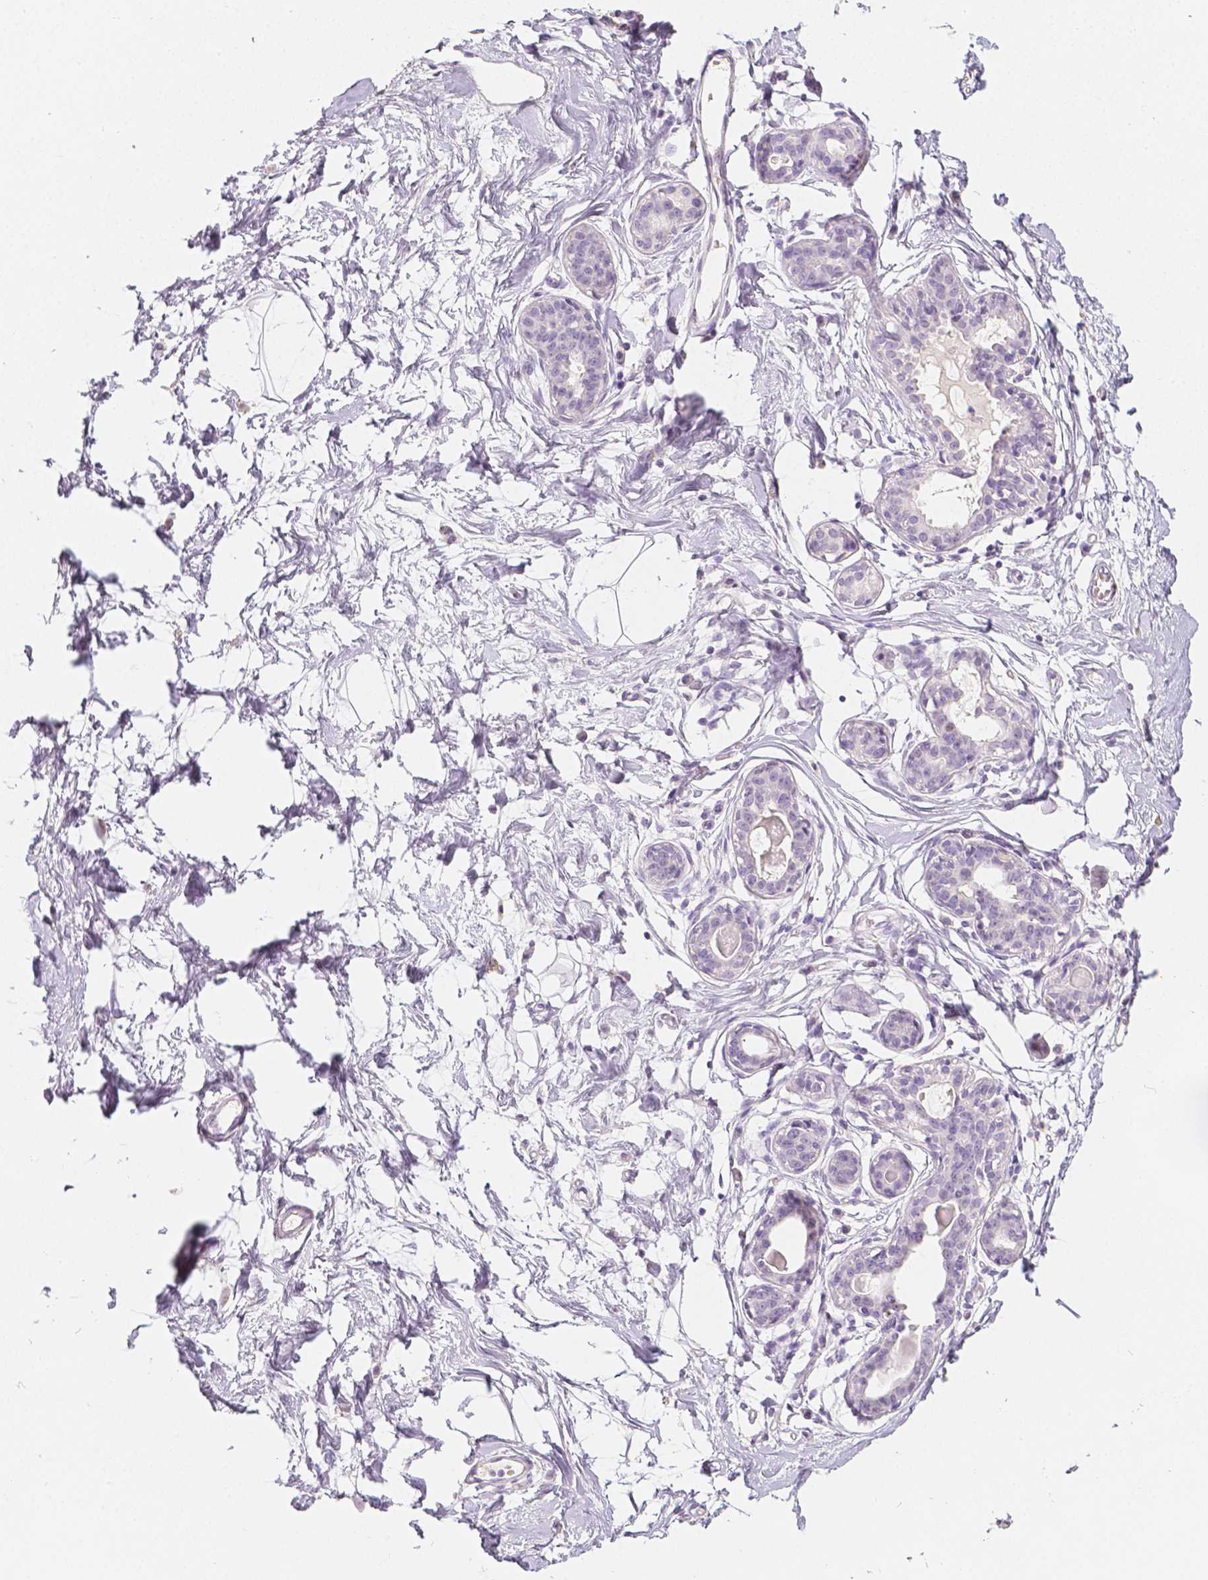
{"staining": {"intensity": "negative", "quantity": "none", "location": "none"}, "tissue": "breast", "cell_type": "Adipocytes", "image_type": "normal", "snomed": [{"axis": "morphology", "description": "Normal tissue, NOS"}, {"axis": "topography", "description": "Breast"}], "caption": "Image shows no significant protein staining in adipocytes of unremarkable breast.", "gene": "HNF1B", "patient": {"sex": "female", "age": 45}}